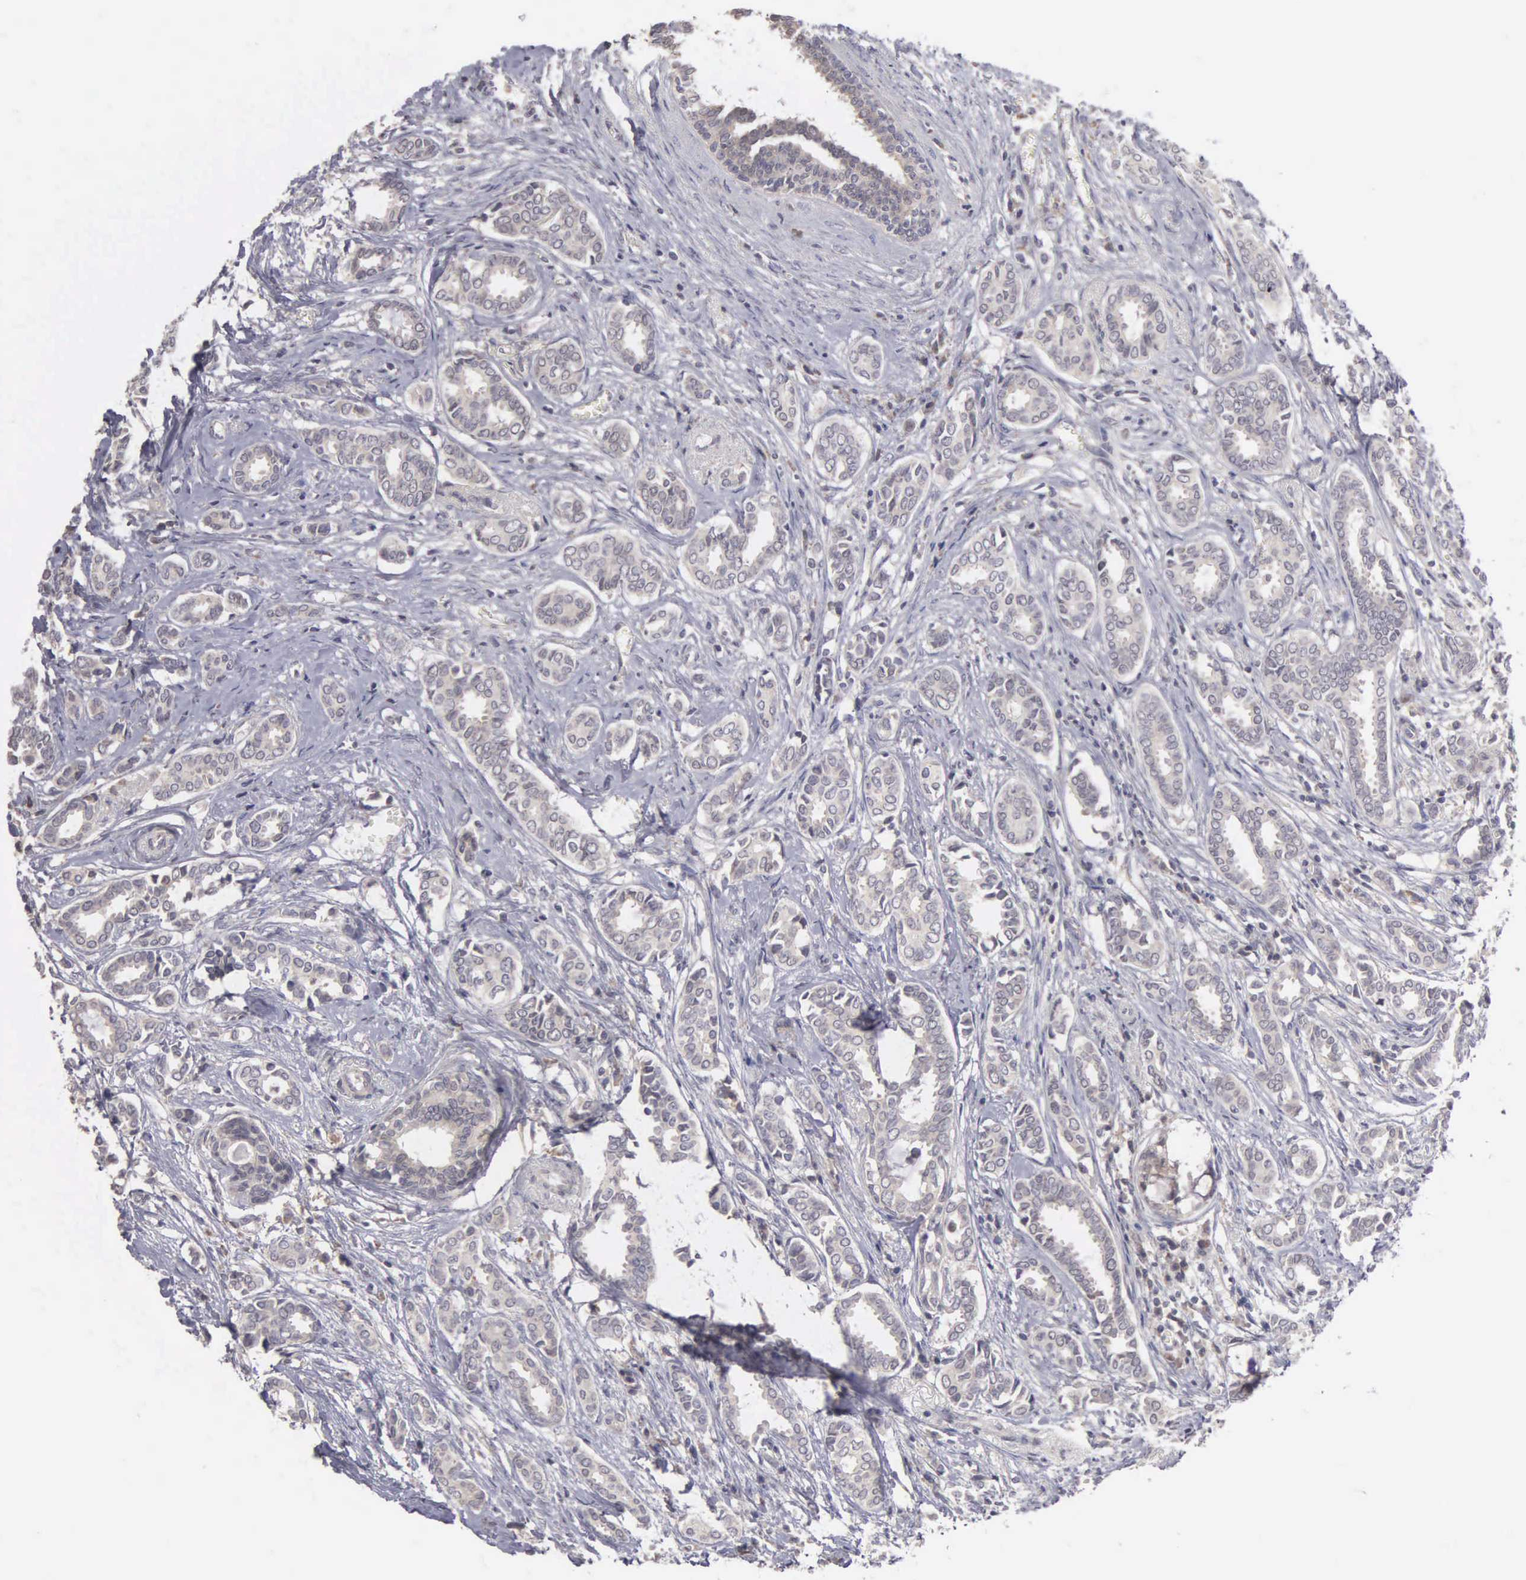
{"staining": {"intensity": "weak", "quantity": "25%-75%", "location": "cytoplasmic/membranous"}, "tissue": "breast cancer", "cell_type": "Tumor cells", "image_type": "cancer", "snomed": [{"axis": "morphology", "description": "Duct carcinoma"}, {"axis": "topography", "description": "Breast"}], "caption": "A low amount of weak cytoplasmic/membranous expression is identified in approximately 25%-75% of tumor cells in invasive ductal carcinoma (breast) tissue.", "gene": "BRD1", "patient": {"sex": "female", "age": 50}}